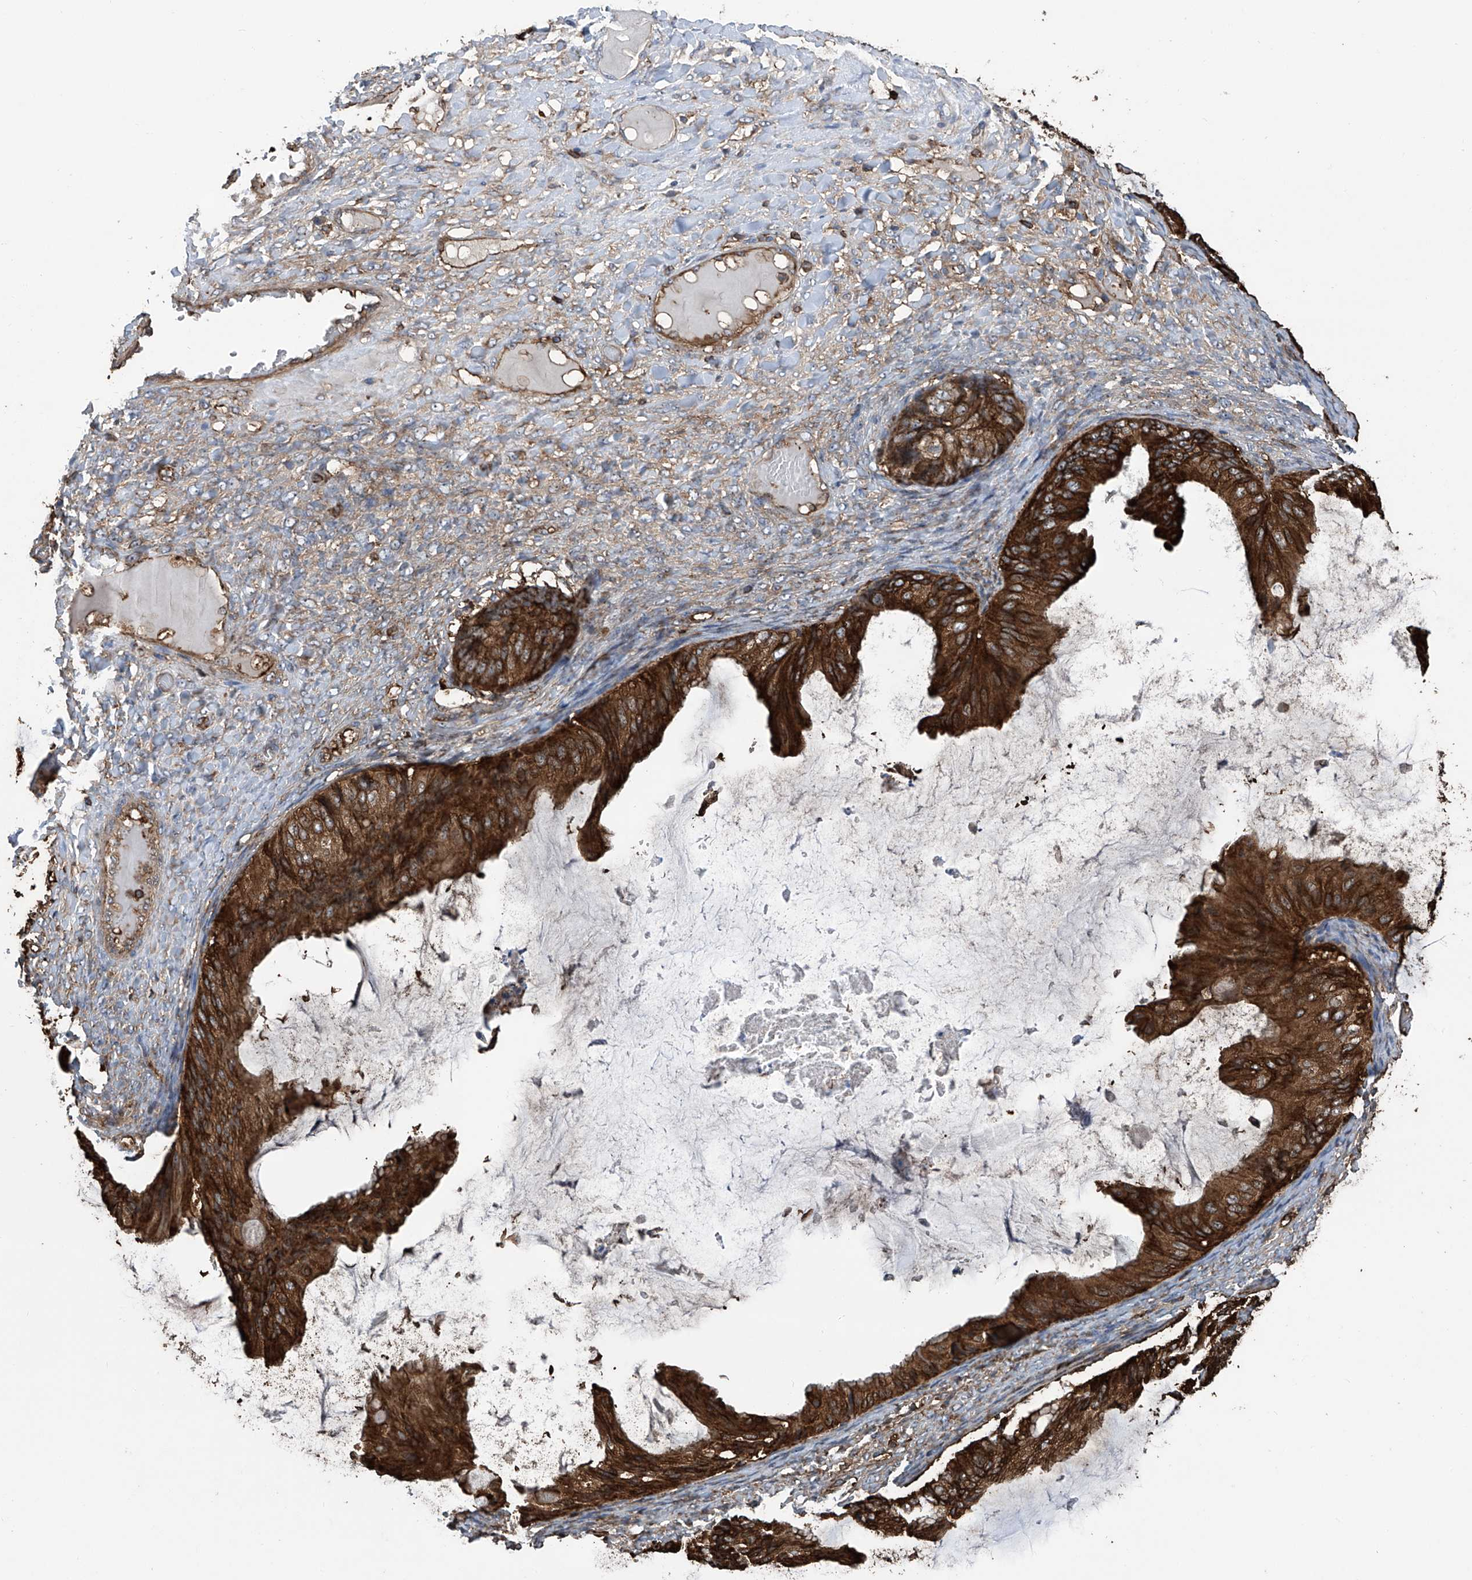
{"staining": {"intensity": "strong", "quantity": ">75%", "location": "cytoplasmic/membranous"}, "tissue": "ovarian cancer", "cell_type": "Tumor cells", "image_type": "cancer", "snomed": [{"axis": "morphology", "description": "Cystadenocarcinoma, mucinous, NOS"}, {"axis": "topography", "description": "Ovary"}], "caption": "Mucinous cystadenocarcinoma (ovarian) stained with a brown dye displays strong cytoplasmic/membranous positive staining in about >75% of tumor cells.", "gene": "ZNF484", "patient": {"sex": "female", "age": 61}}